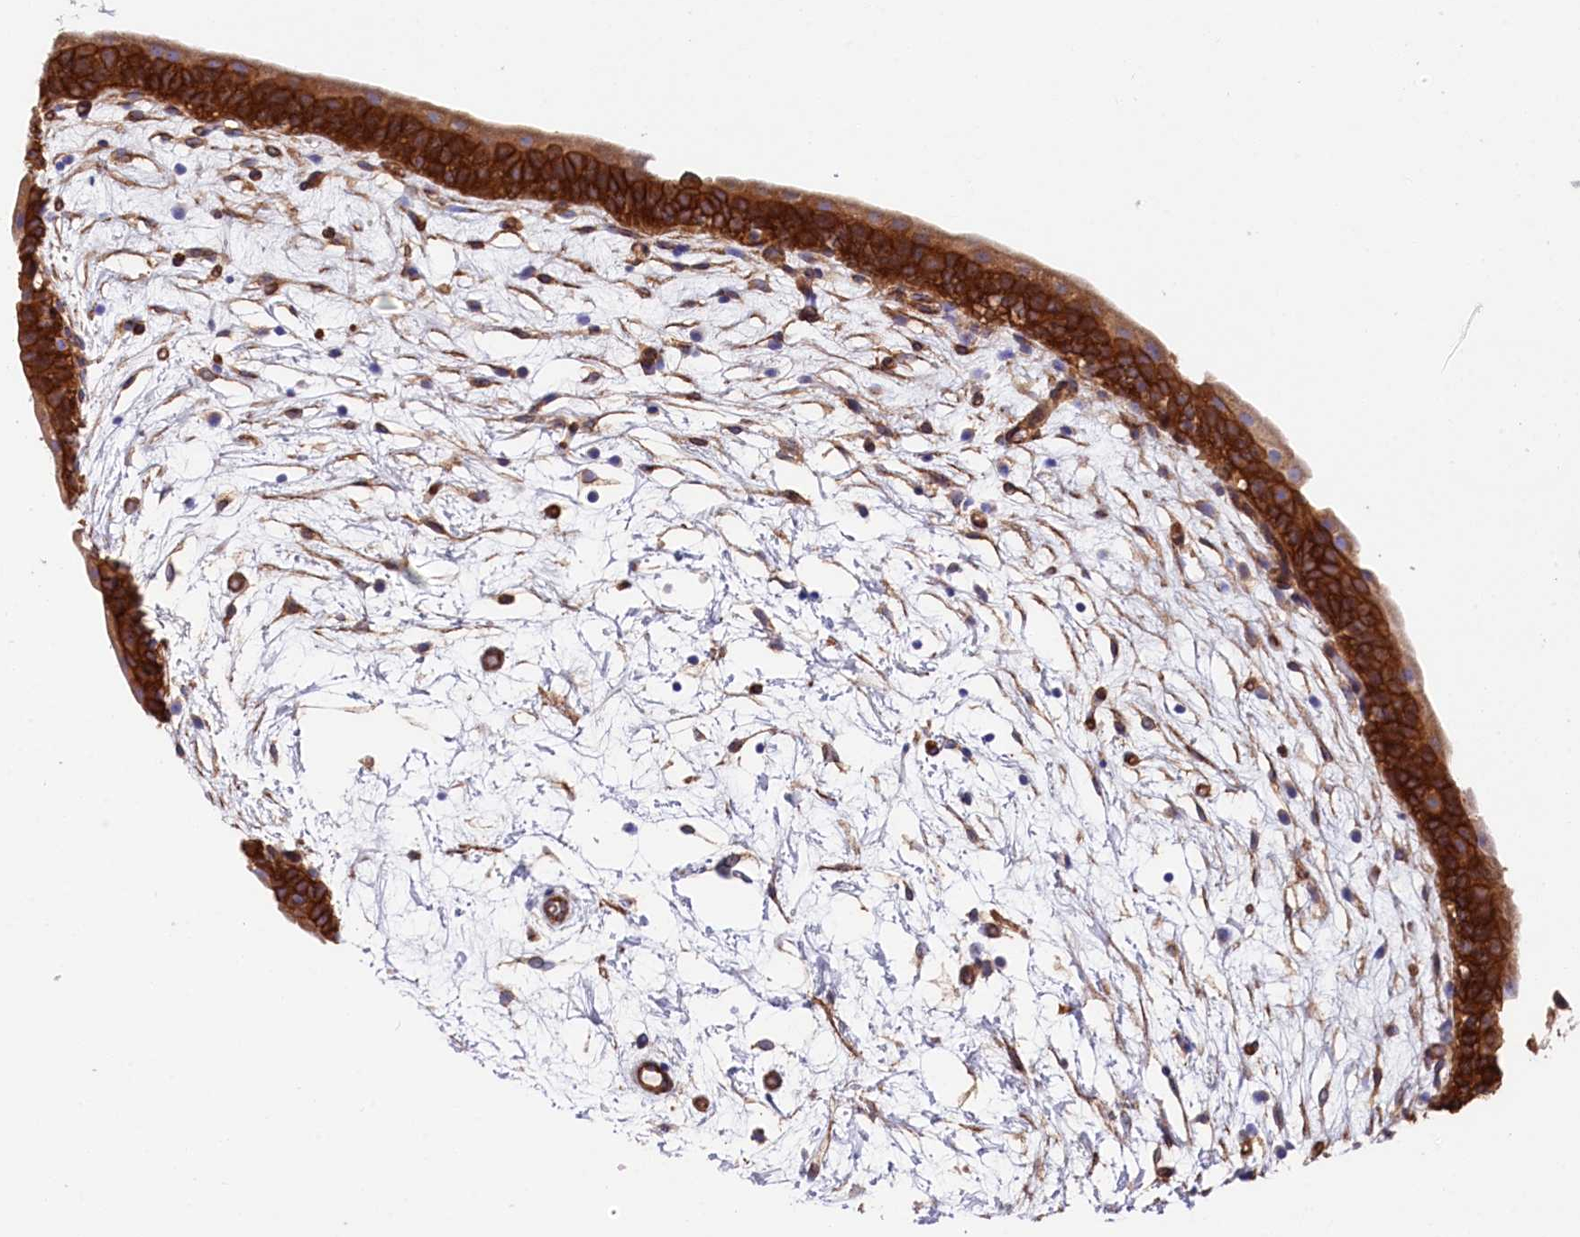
{"staining": {"intensity": "strong", "quantity": ">75%", "location": "cytoplasmic/membranous"}, "tissue": "urinary bladder", "cell_type": "Urothelial cells", "image_type": "normal", "snomed": [{"axis": "morphology", "description": "Normal tissue, NOS"}, {"axis": "topography", "description": "Urinary bladder"}], "caption": "Urothelial cells exhibit high levels of strong cytoplasmic/membranous positivity in about >75% of cells in normal human urinary bladder.", "gene": "TNKS1BP1", "patient": {"sex": "male", "age": 83}}